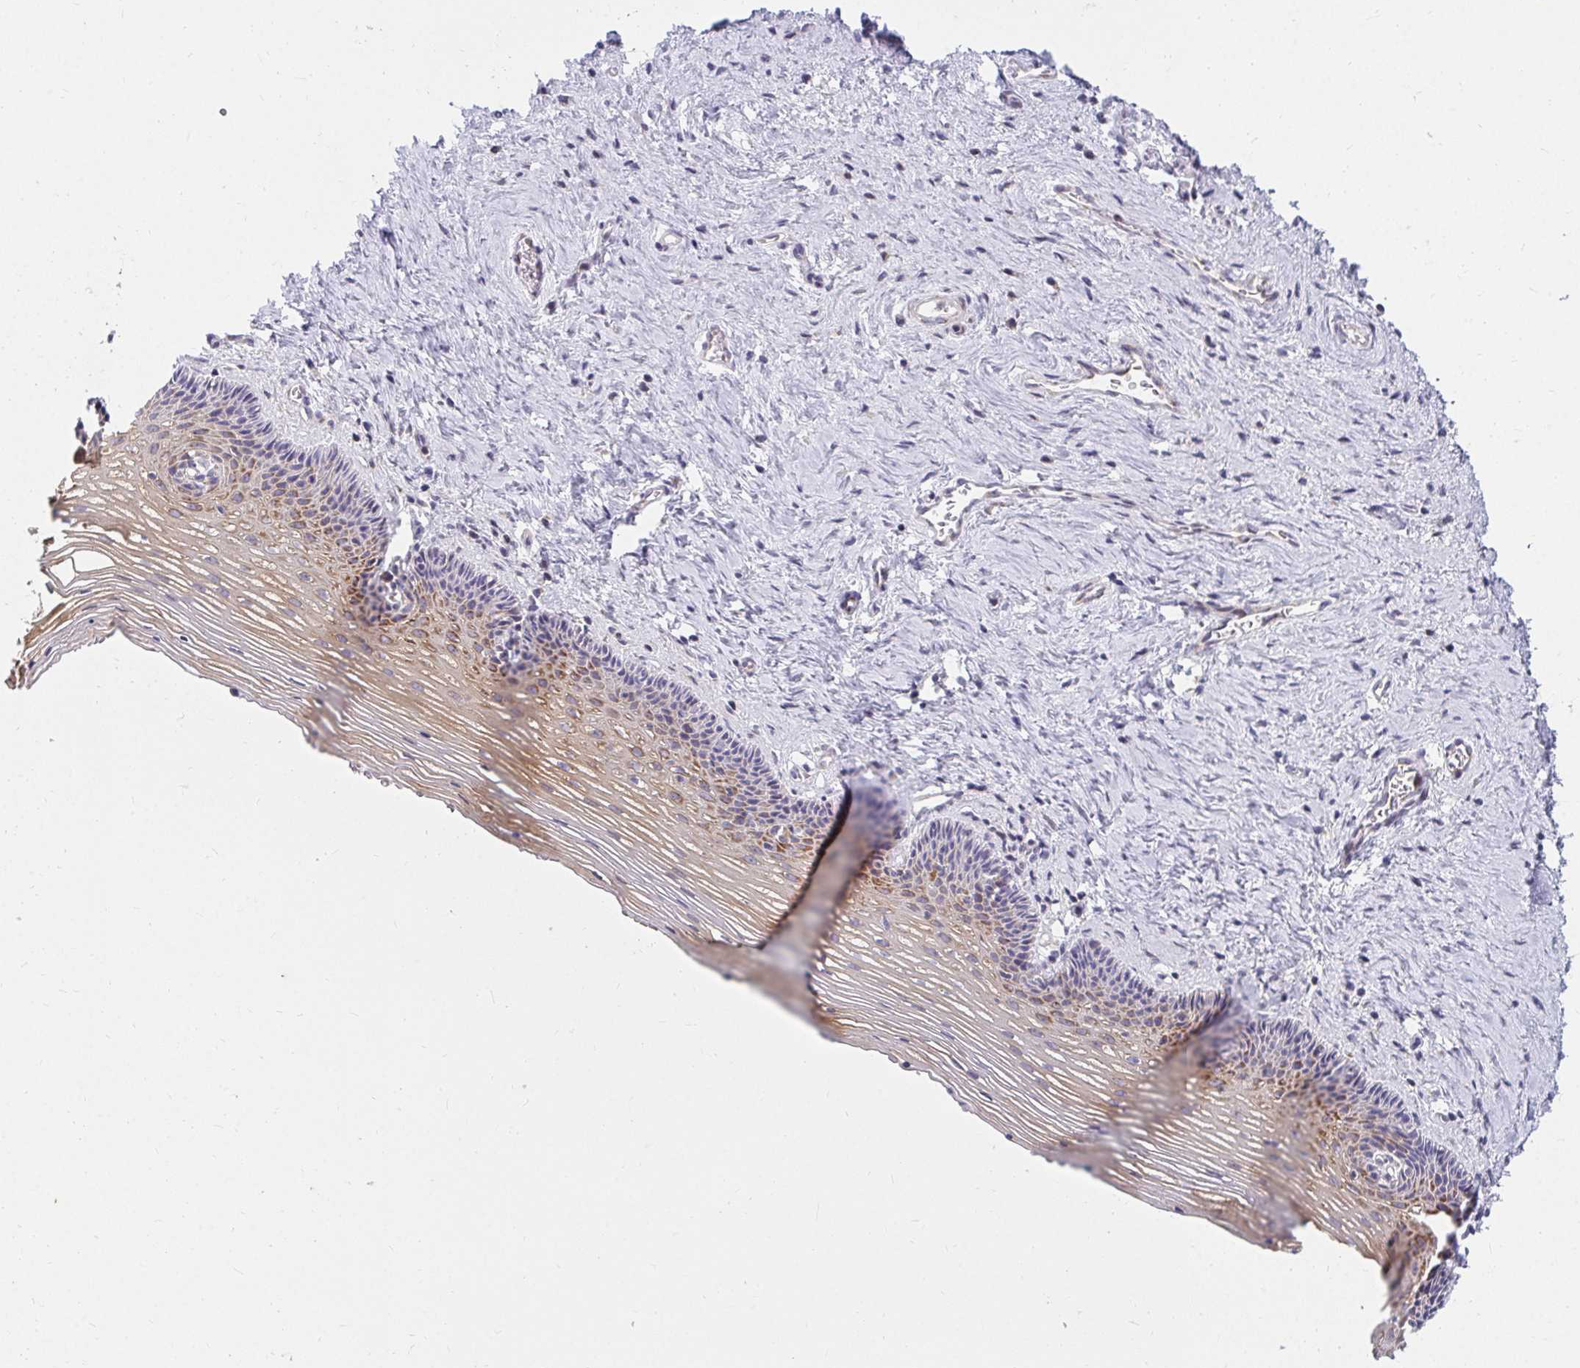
{"staining": {"intensity": "moderate", "quantity": "25%-75%", "location": "cytoplasmic/membranous"}, "tissue": "vagina", "cell_type": "Squamous epithelial cells", "image_type": "normal", "snomed": [{"axis": "morphology", "description": "Normal tissue, NOS"}, {"axis": "topography", "description": "Vagina"}, {"axis": "topography", "description": "Cervix"}], "caption": "IHC of benign human vagina demonstrates medium levels of moderate cytoplasmic/membranous expression in approximately 25%-75% of squamous epithelial cells. (Brightfield microscopy of DAB IHC at high magnification).", "gene": "EXOC5", "patient": {"sex": "female", "age": 37}}